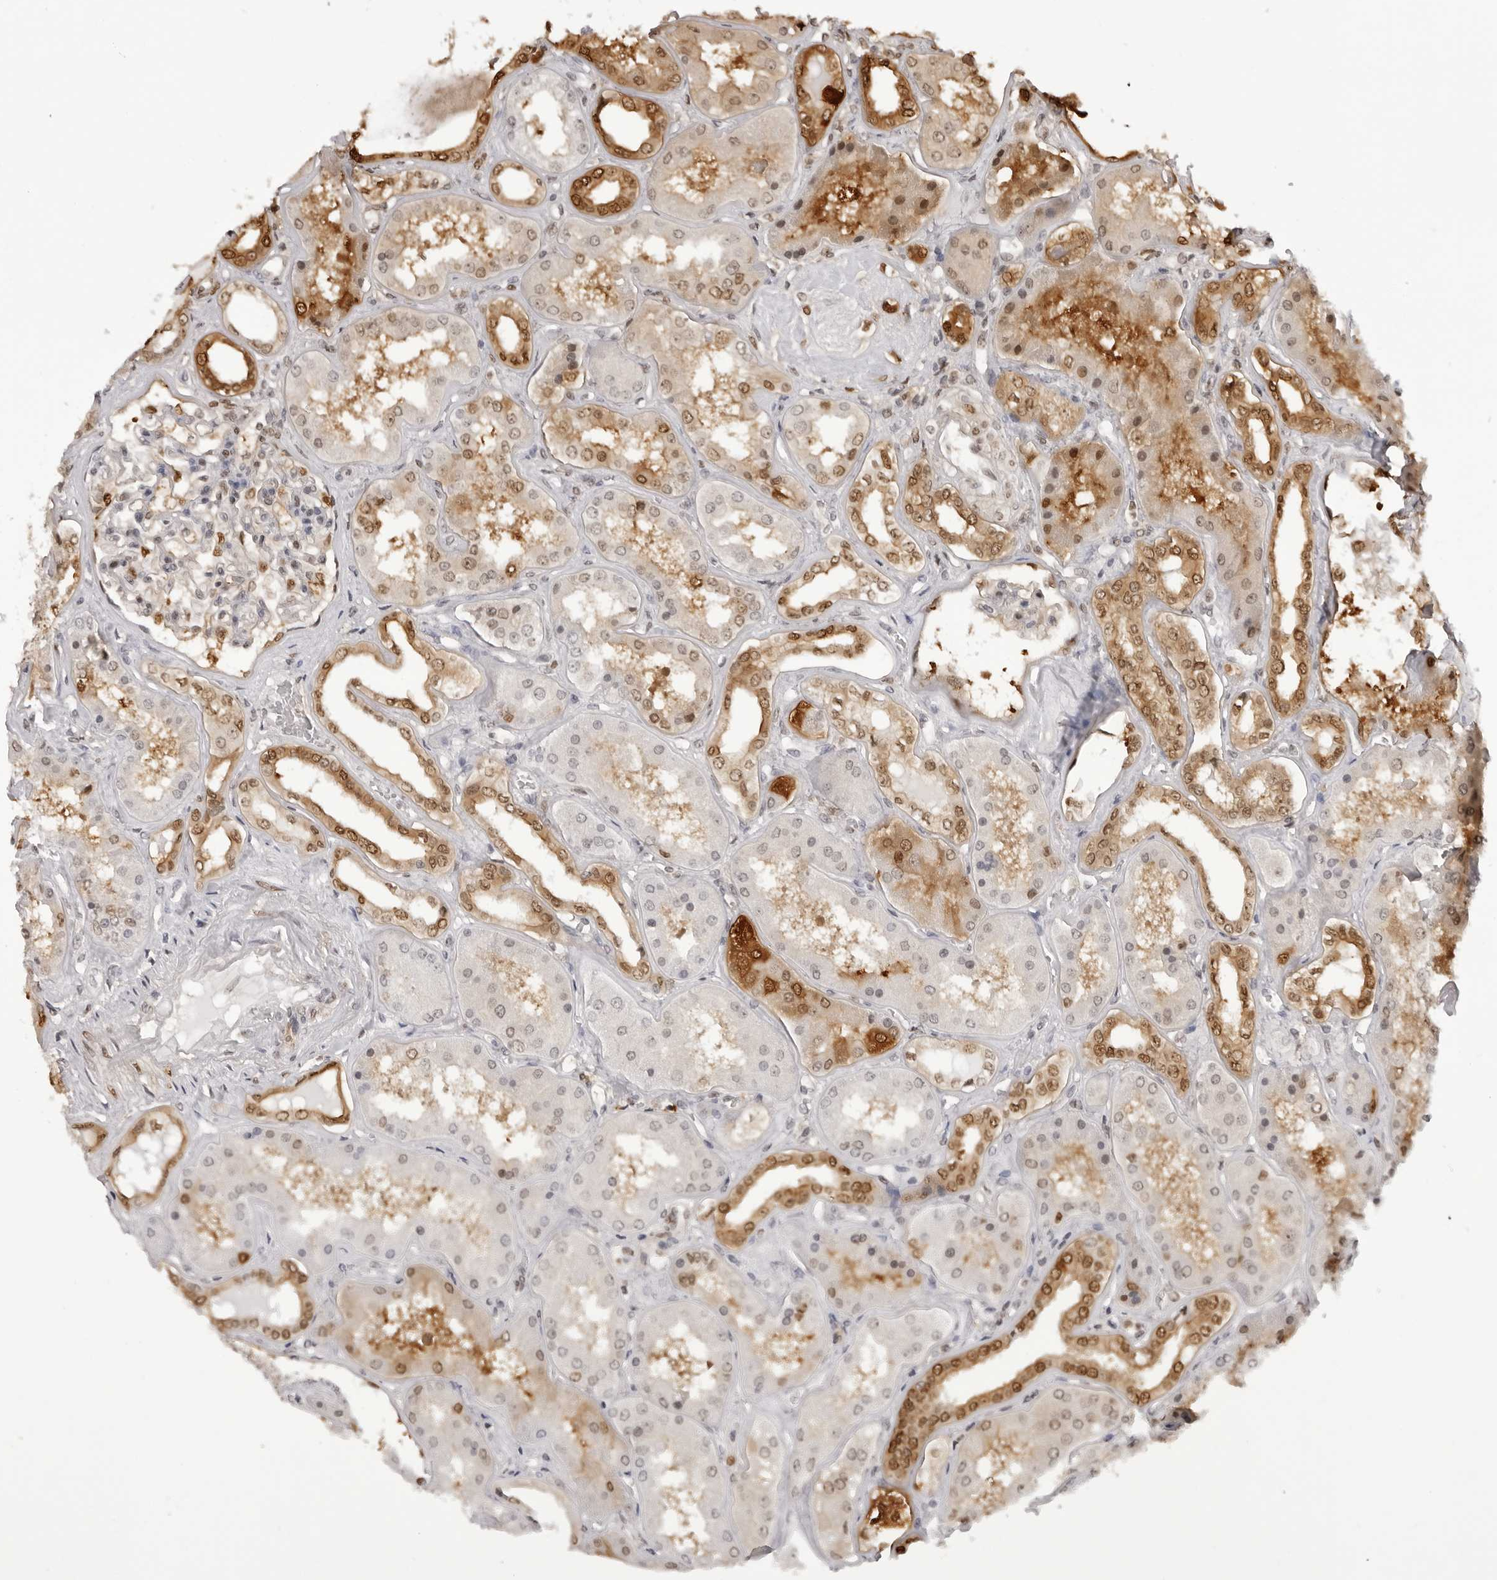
{"staining": {"intensity": "moderate", "quantity": "25%-75%", "location": "cytoplasmic/membranous,nuclear"}, "tissue": "kidney", "cell_type": "Cells in glomeruli", "image_type": "normal", "snomed": [{"axis": "morphology", "description": "Normal tissue, NOS"}, {"axis": "topography", "description": "Kidney"}], "caption": "Immunohistochemistry photomicrograph of unremarkable kidney: human kidney stained using IHC reveals medium levels of moderate protein expression localized specifically in the cytoplasmic/membranous,nuclear of cells in glomeruli, appearing as a cytoplasmic/membranous,nuclear brown color.", "gene": "HSPA4", "patient": {"sex": "female", "age": 56}}